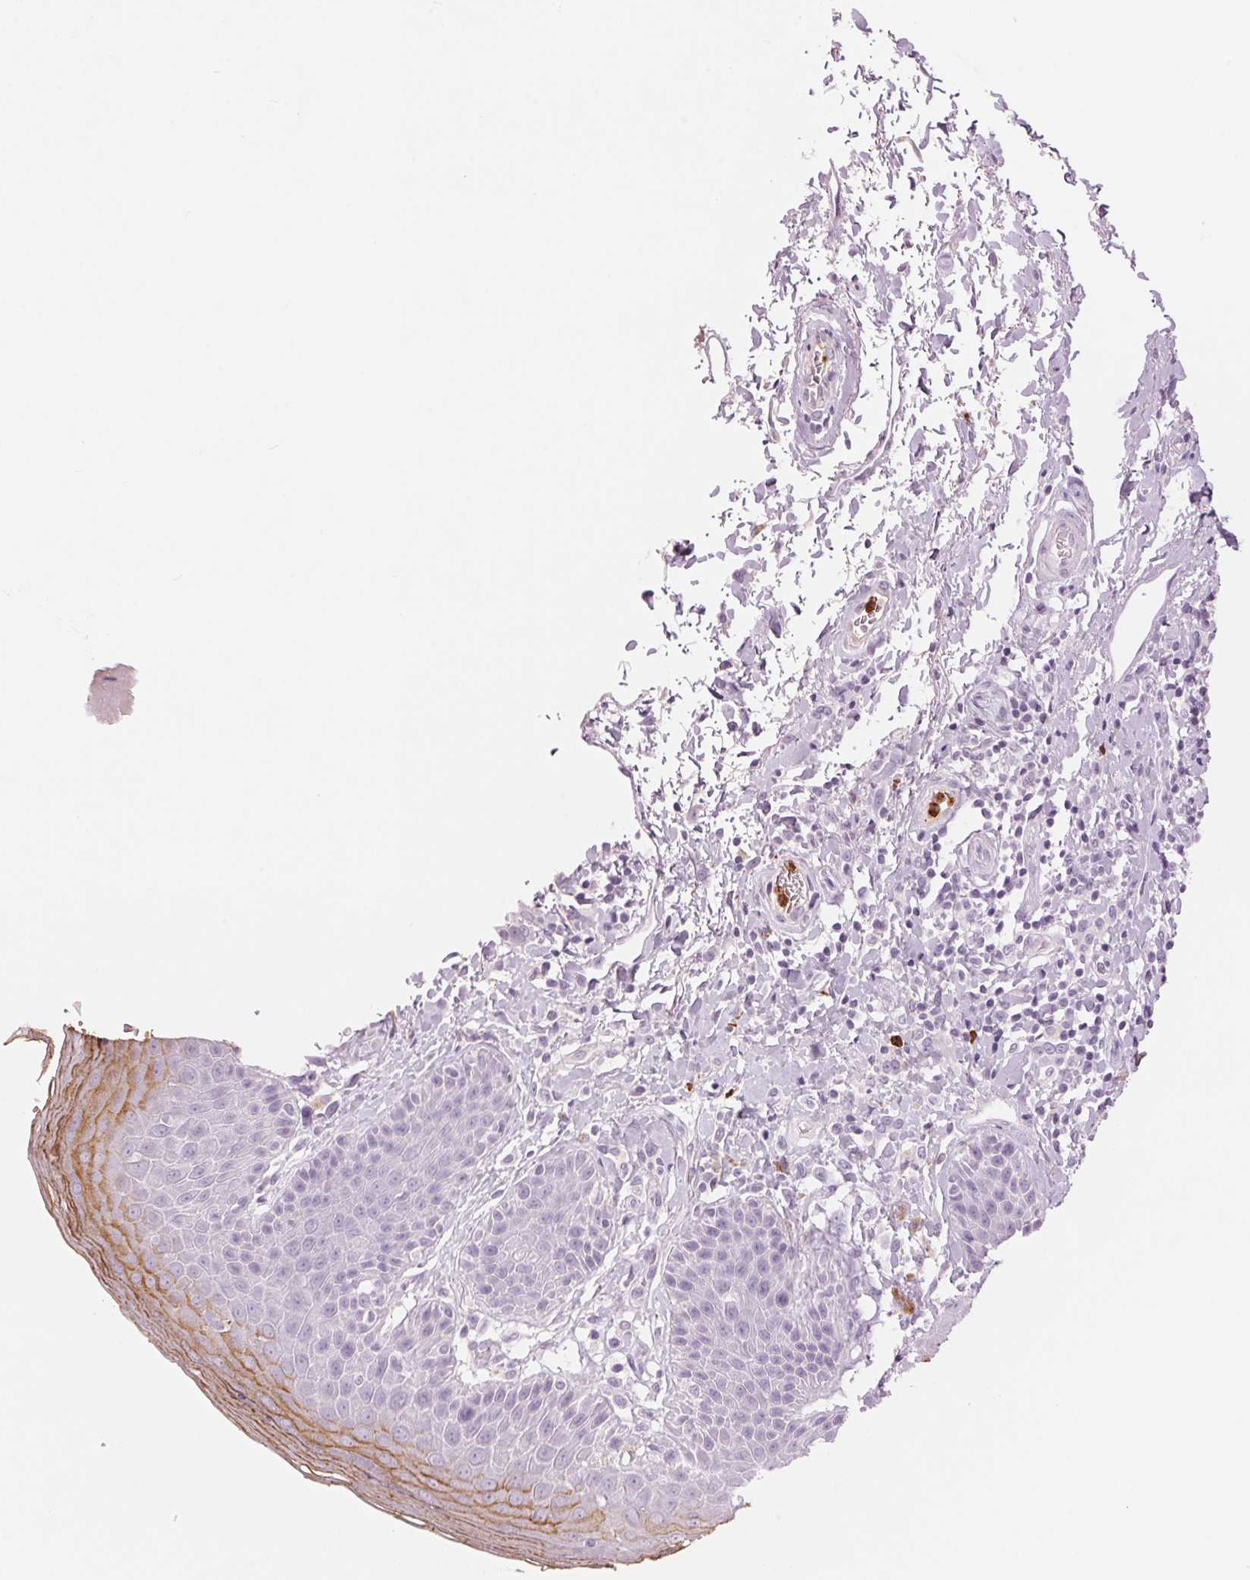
{"staining": {"intensity": "moderate", "quantity": "<25%", "location": "cytoplasmic/membranous"}, "tissue": "skin", "cell_type": "Epidermal cells", "image_type": "normal", "snomed": [{"axis": "morphology", "description": "Normal tissue, NOS"}, {"axis": "topography", "description": "Anal"}, {"axis": "topography", "description": "Peripheral nerve tissue"}], "caption": "Moderate cytoplasmic/membranous positivity is present in about <25% of epidermal cells in unremarkable skin. The staining is performed using DAB (3,3'-diaminobenzidine) brown chromogen to label protein expression. The nuclei are counter-stained blue using hematoxylin.", "gene": "KLK7", "patient": {"sex": "male", "age": 51}}